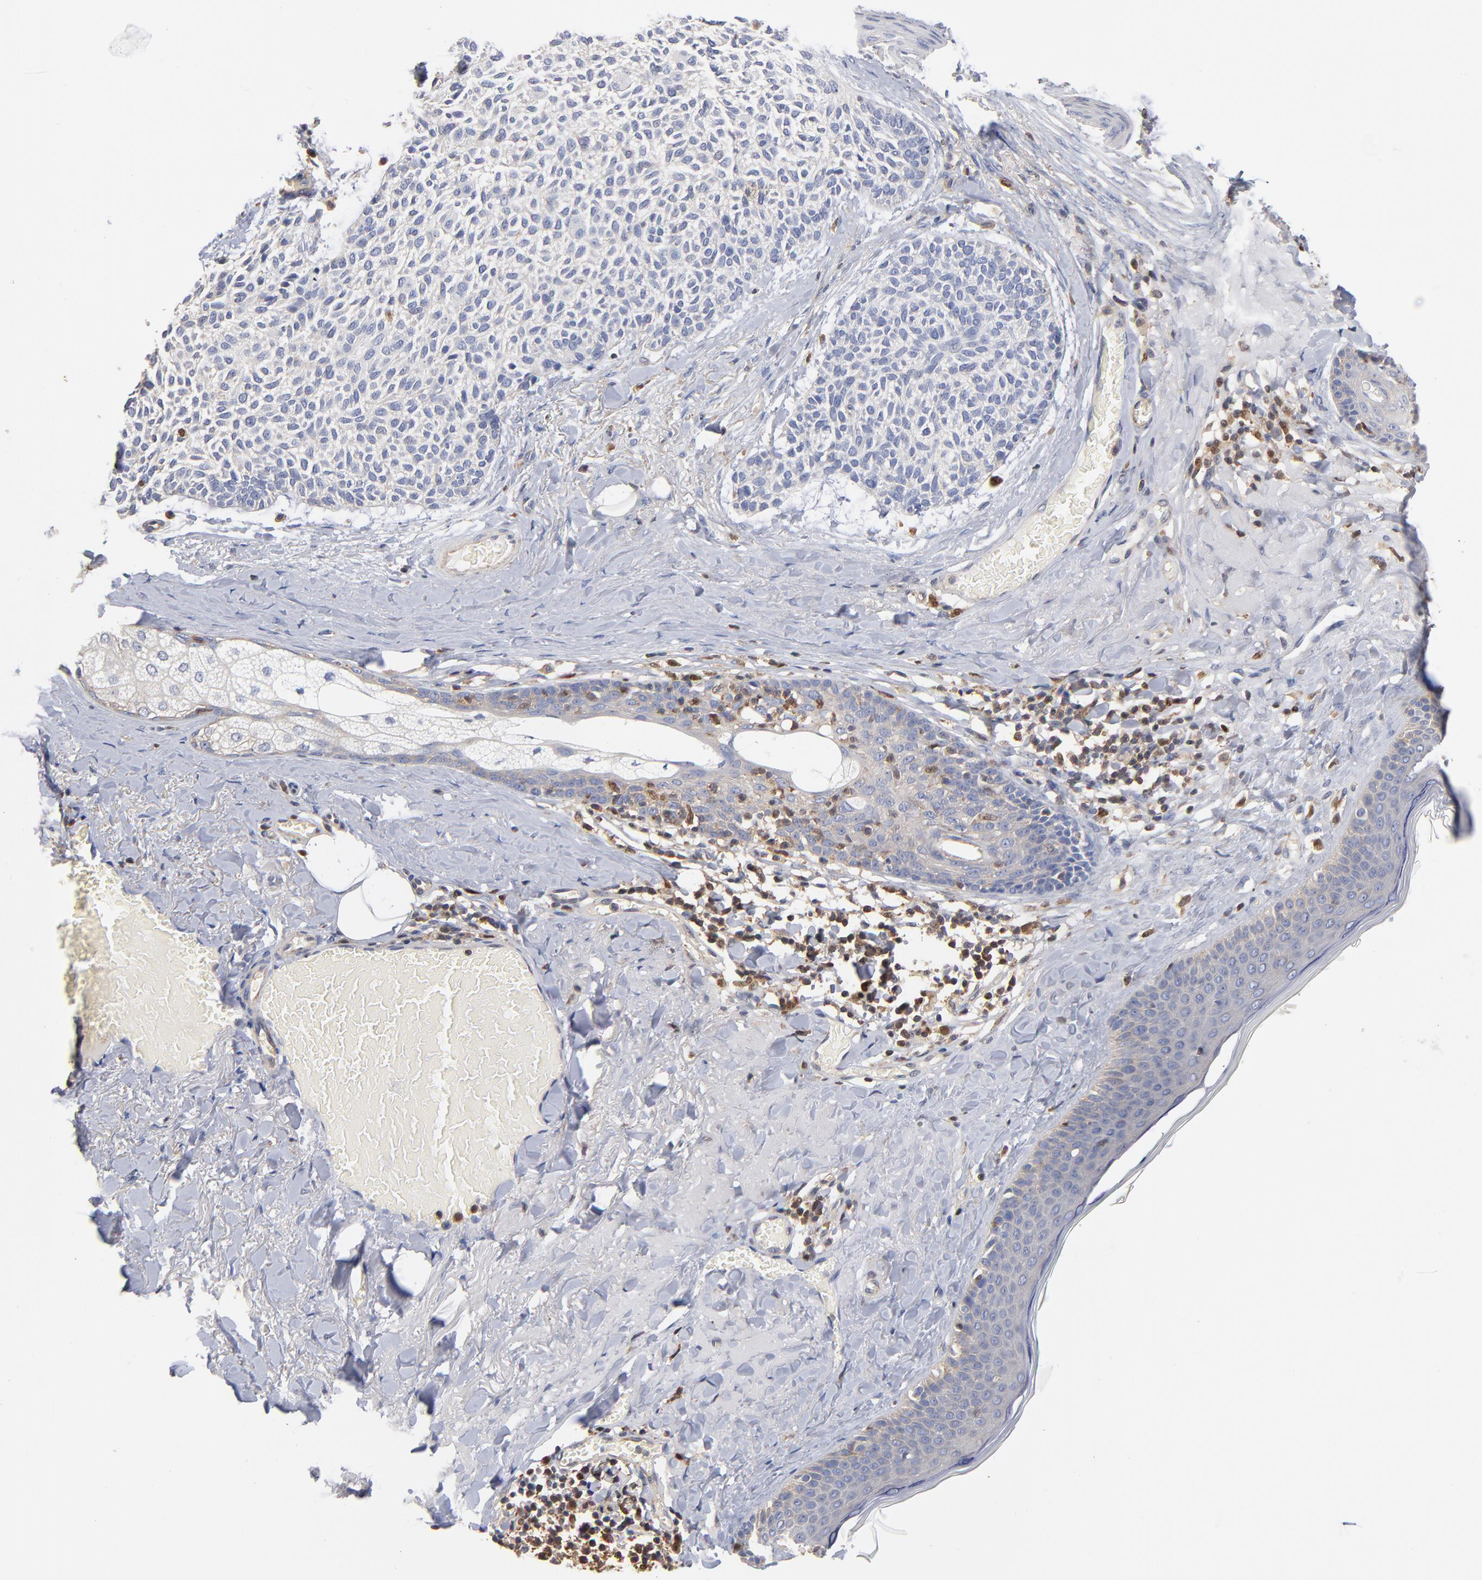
{"staining": {"intensity": "negative", "quantity": "none", "location": "none"}, "tissue": "skin cancer", "cell_type": "Tumor cells", "image_type": "cancer", "snomed": [{"axis": "morphology", "description": "Normal tissue, NOS"}, {"axis": "morphology", "description": "Basal cell carcinoma"}, {"axis": "topography", "description": "Skin"}], "caption": "Immunohistochemistry of skin cancer reveals no positivity in tumor cells.", "gene": "ARHGEF6", "patient": {"sex": "female", "age": 70}}